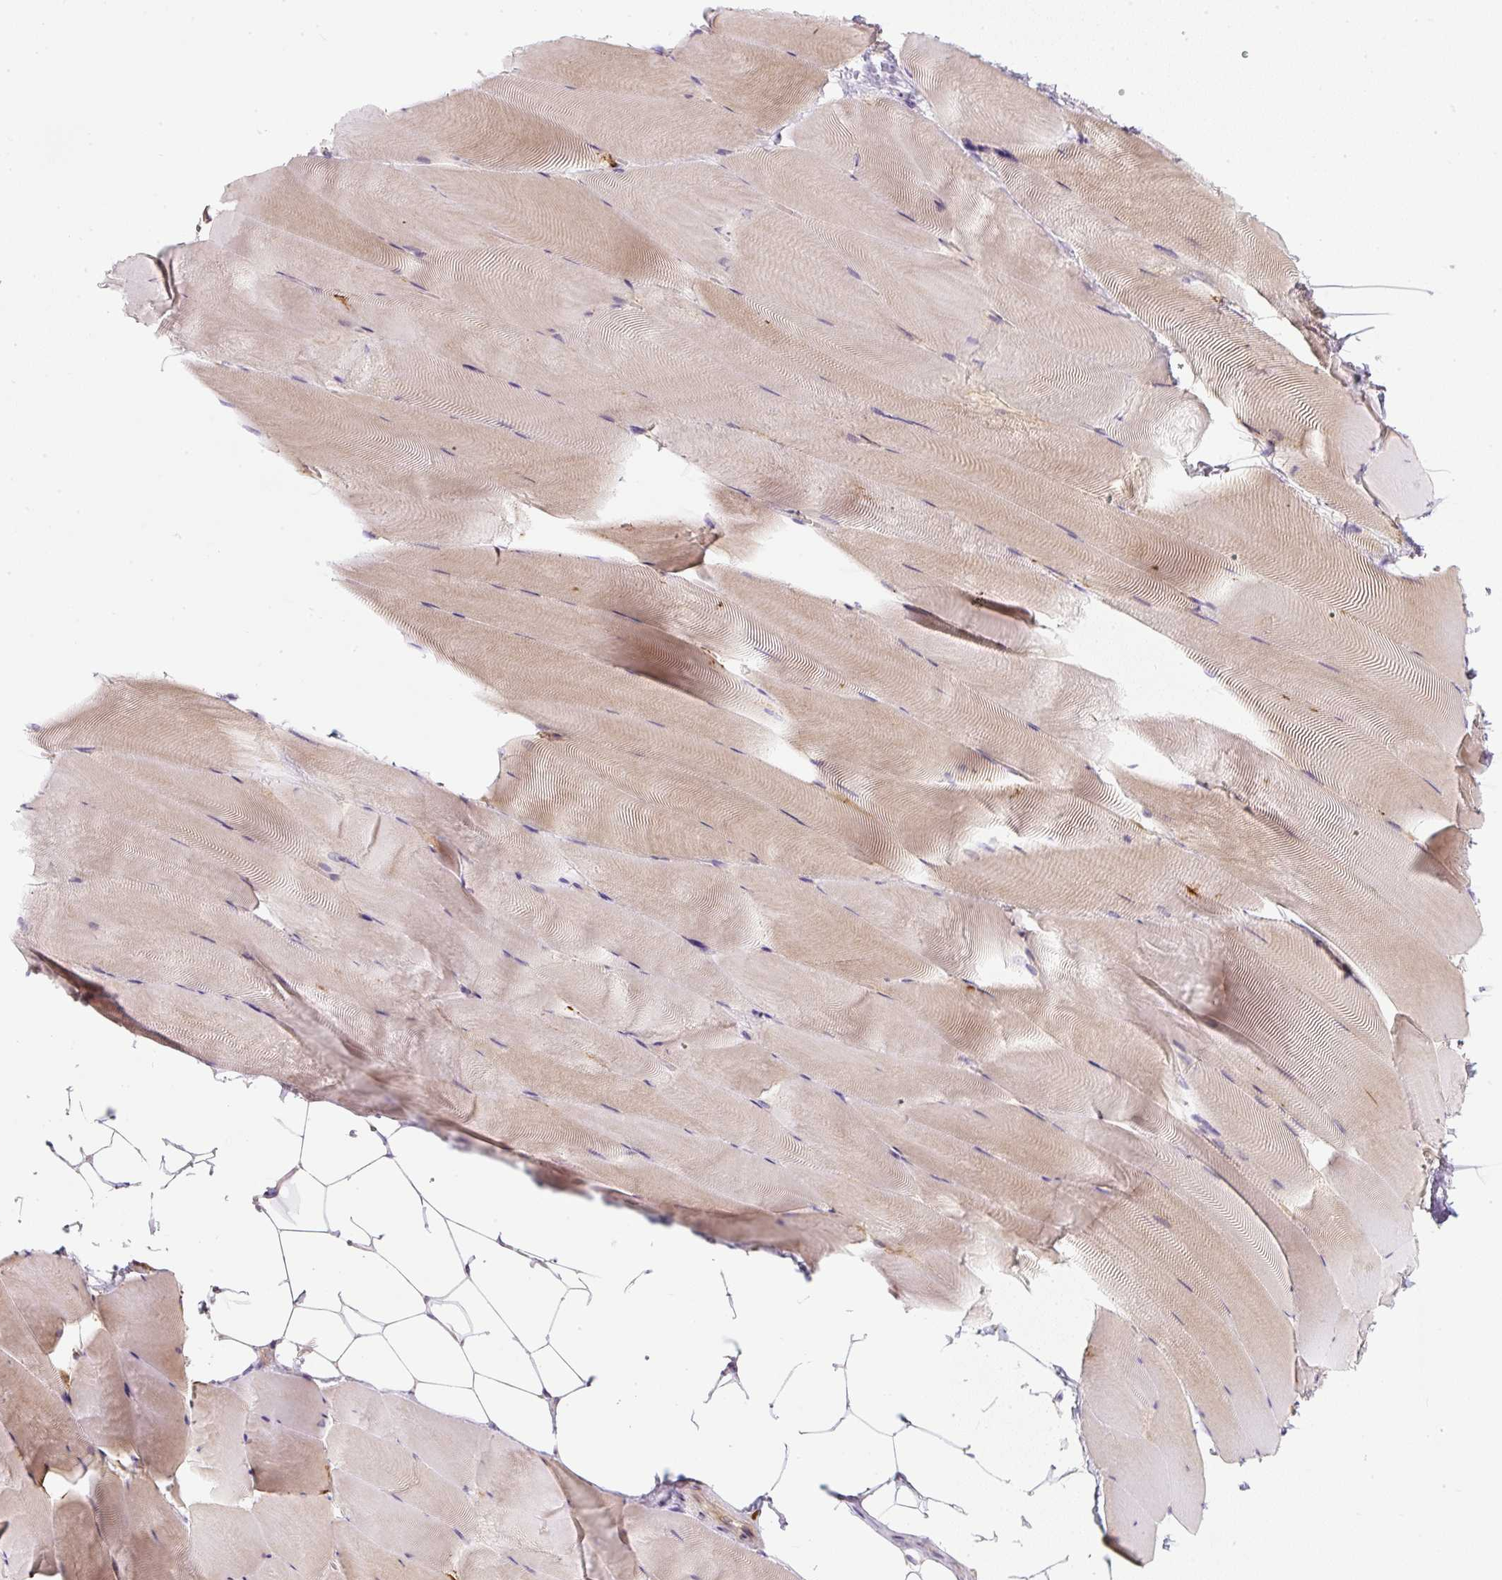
{"staining": {"intensity": "weak", "quantity": "25%-75%", "location": "cytoplasmic/membranous"}, "tissue": "skeletal muscle", "cell_type": "Myocytes", "image_type": "normal", "snomed": [{"axis": "morphology", "description": "Normal tissue, NOS"}, {"axis": "topography", "description": "Skeletal muscle"}], "caption": "Immunohistochemistry histopathology image of unremarkable skeletal muscle stained for a protein (brown), which reveals low levels of weak cytoplasmic/membranous expression in about 25%-75% of myocytes.", "gene": "MLX", "patient": {"sex": "female", "age": 64}}